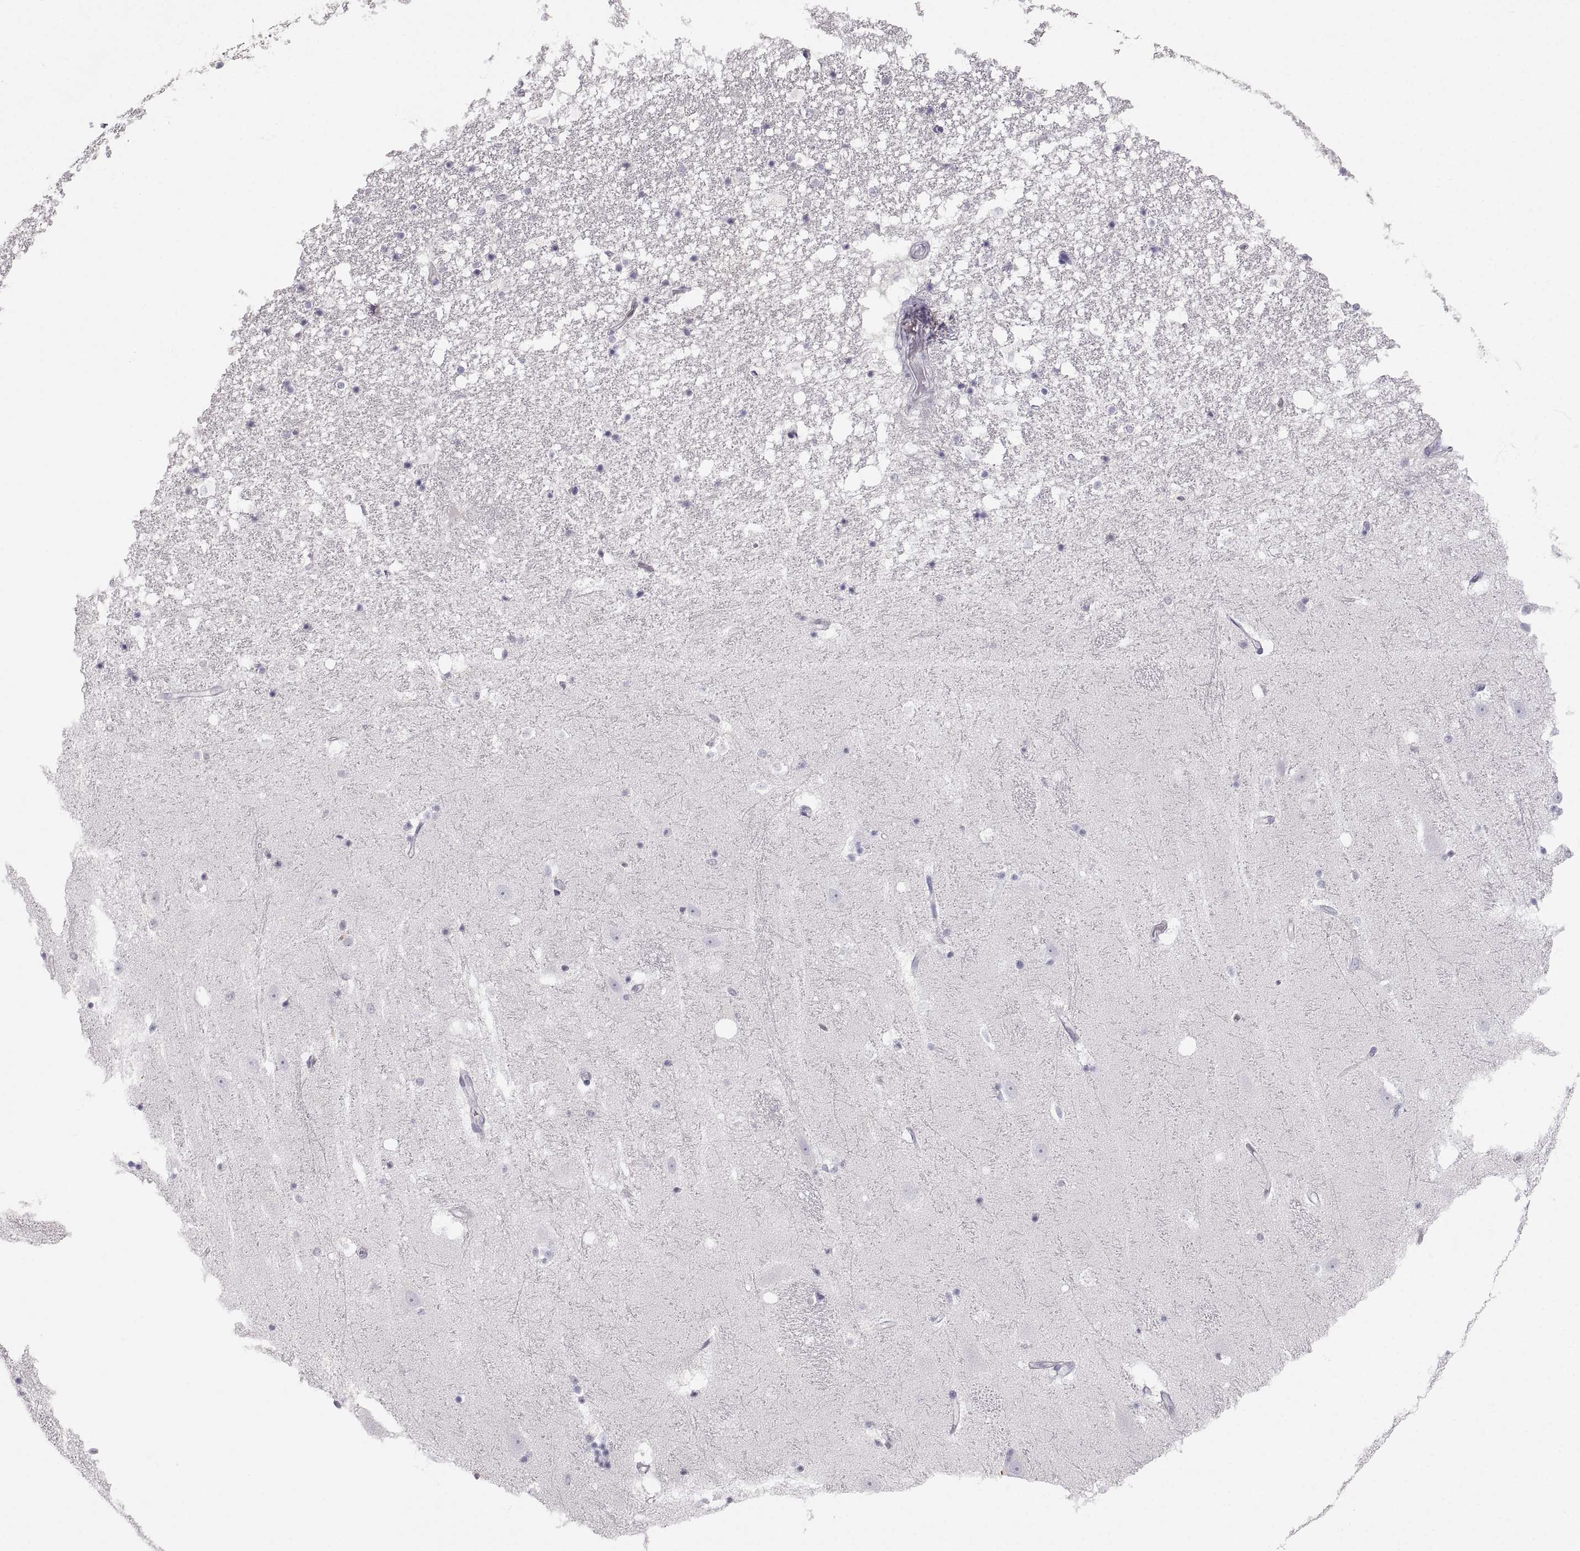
{"staining": {"intensity": "negative", "quantity": "none", "location": "none"}, "tissue": "hippocampus", "cell_type": "Glial cells", "image_type": "normal", "snomed": [{"axis": "morphology", "description": "Normal tissue, NOS"}, {"axis": "topography", "description": "Hippocampus"}], "caption": "Immunohistochemistry (IHC) of unremarkable human hippocampus displays no staining in glial cells. Brightfield microscopy of immunohistochemistry stained with DAB (3,3'-diaminobenzidine) (brown) and hematoxylin (blue), captured at high magnification.", "gene": "ZNF185", "patient": {"sex": "male", "age": 49}}